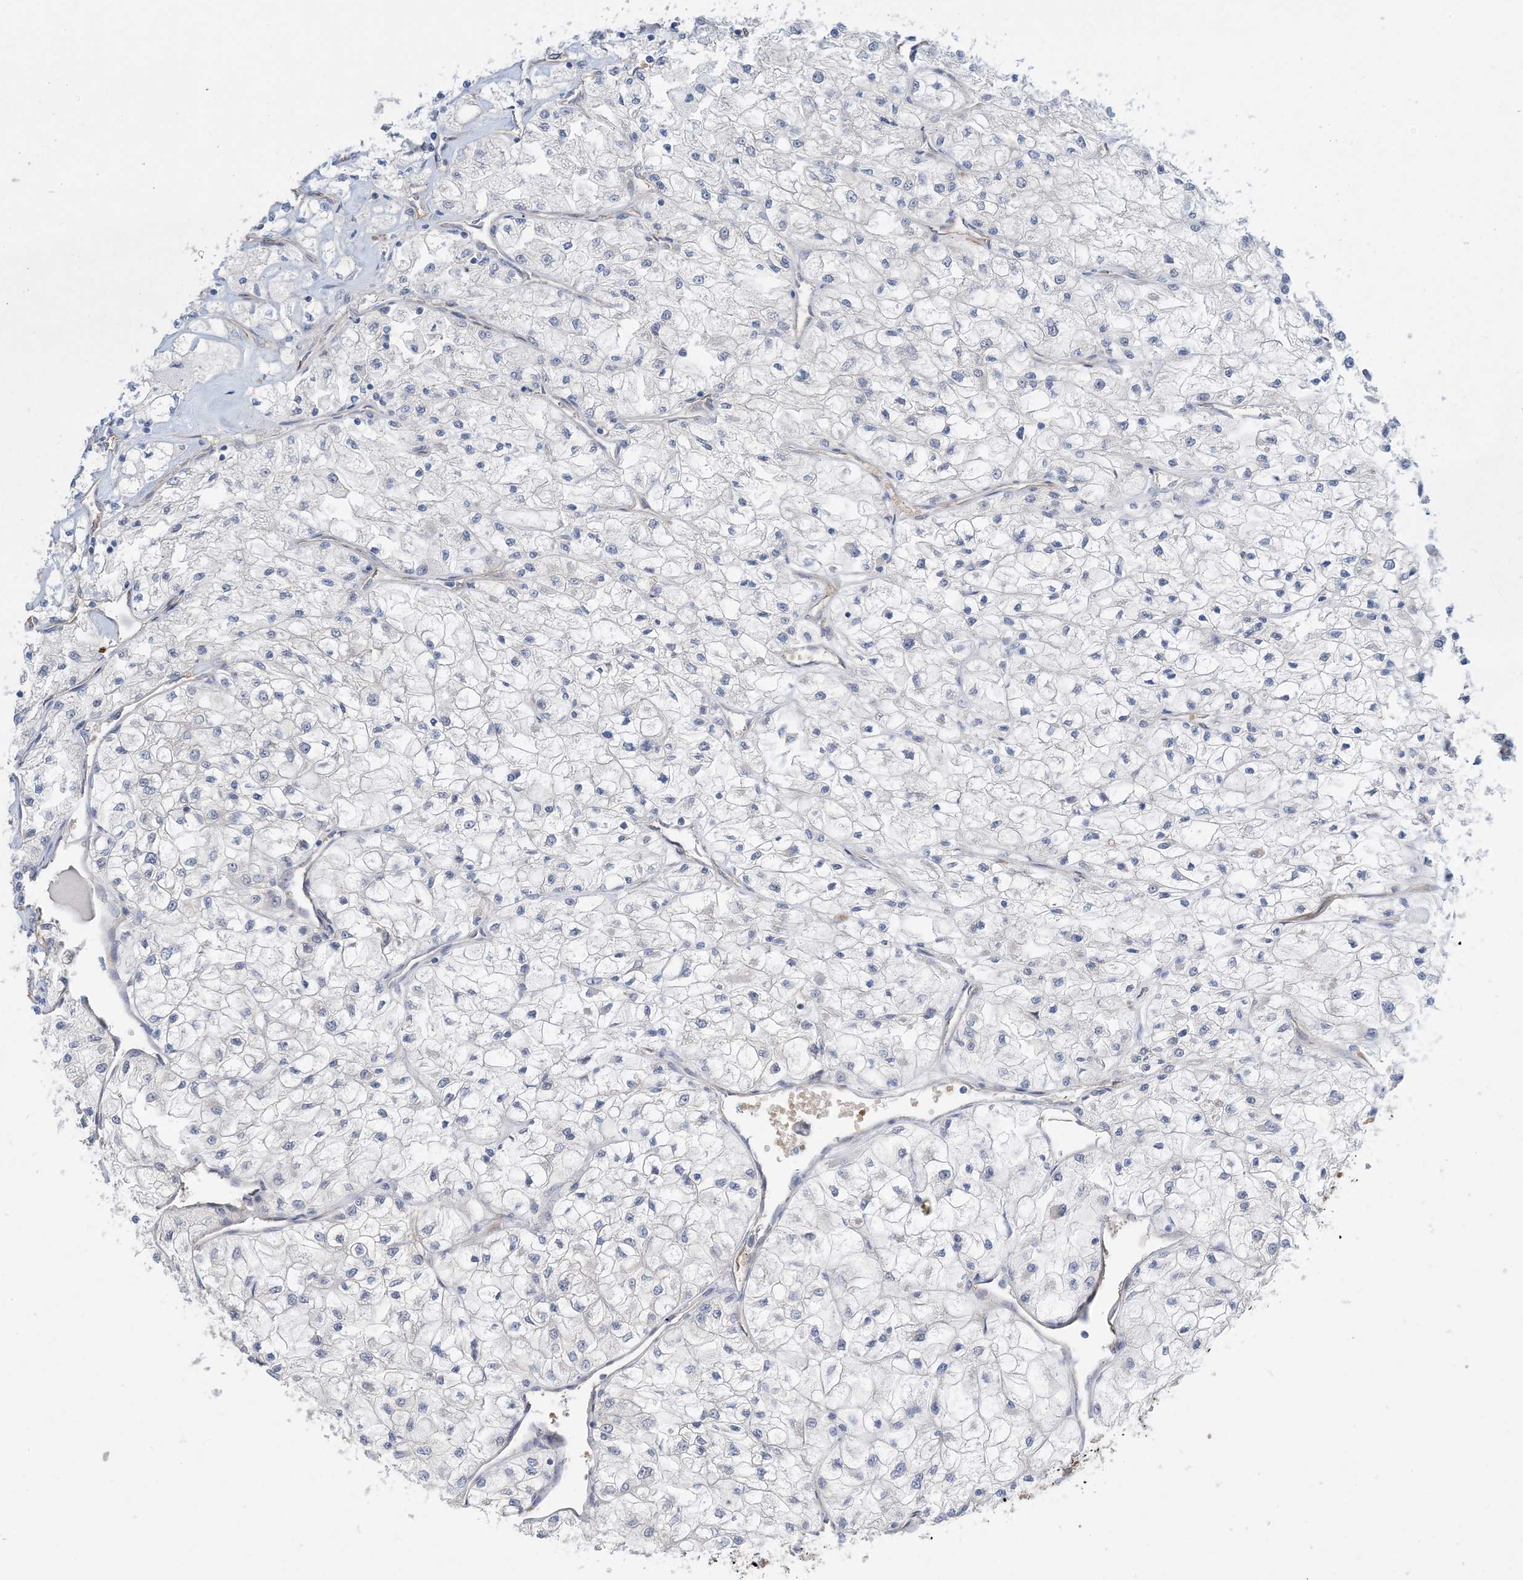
{"staining": {"intensity": "negative", "quantity": "none", "location": "none"}, "tissue": "renal cancer", "cell_type": "Tumor cells", "image_type": "cancer", "snomed": [{"axis": "morphology", "description": "Adenocarcinoma, NOS"}, {"axis": "topography", "description": "Kidney"}], "caption": "IHC micrograph of neoplastic tissue: renal adenocarcinoma stained with DAB exhibits no significant protein staining in tumor cells.", "gene": "AOC1", "patient": {"sex": "male", "age": 80}}